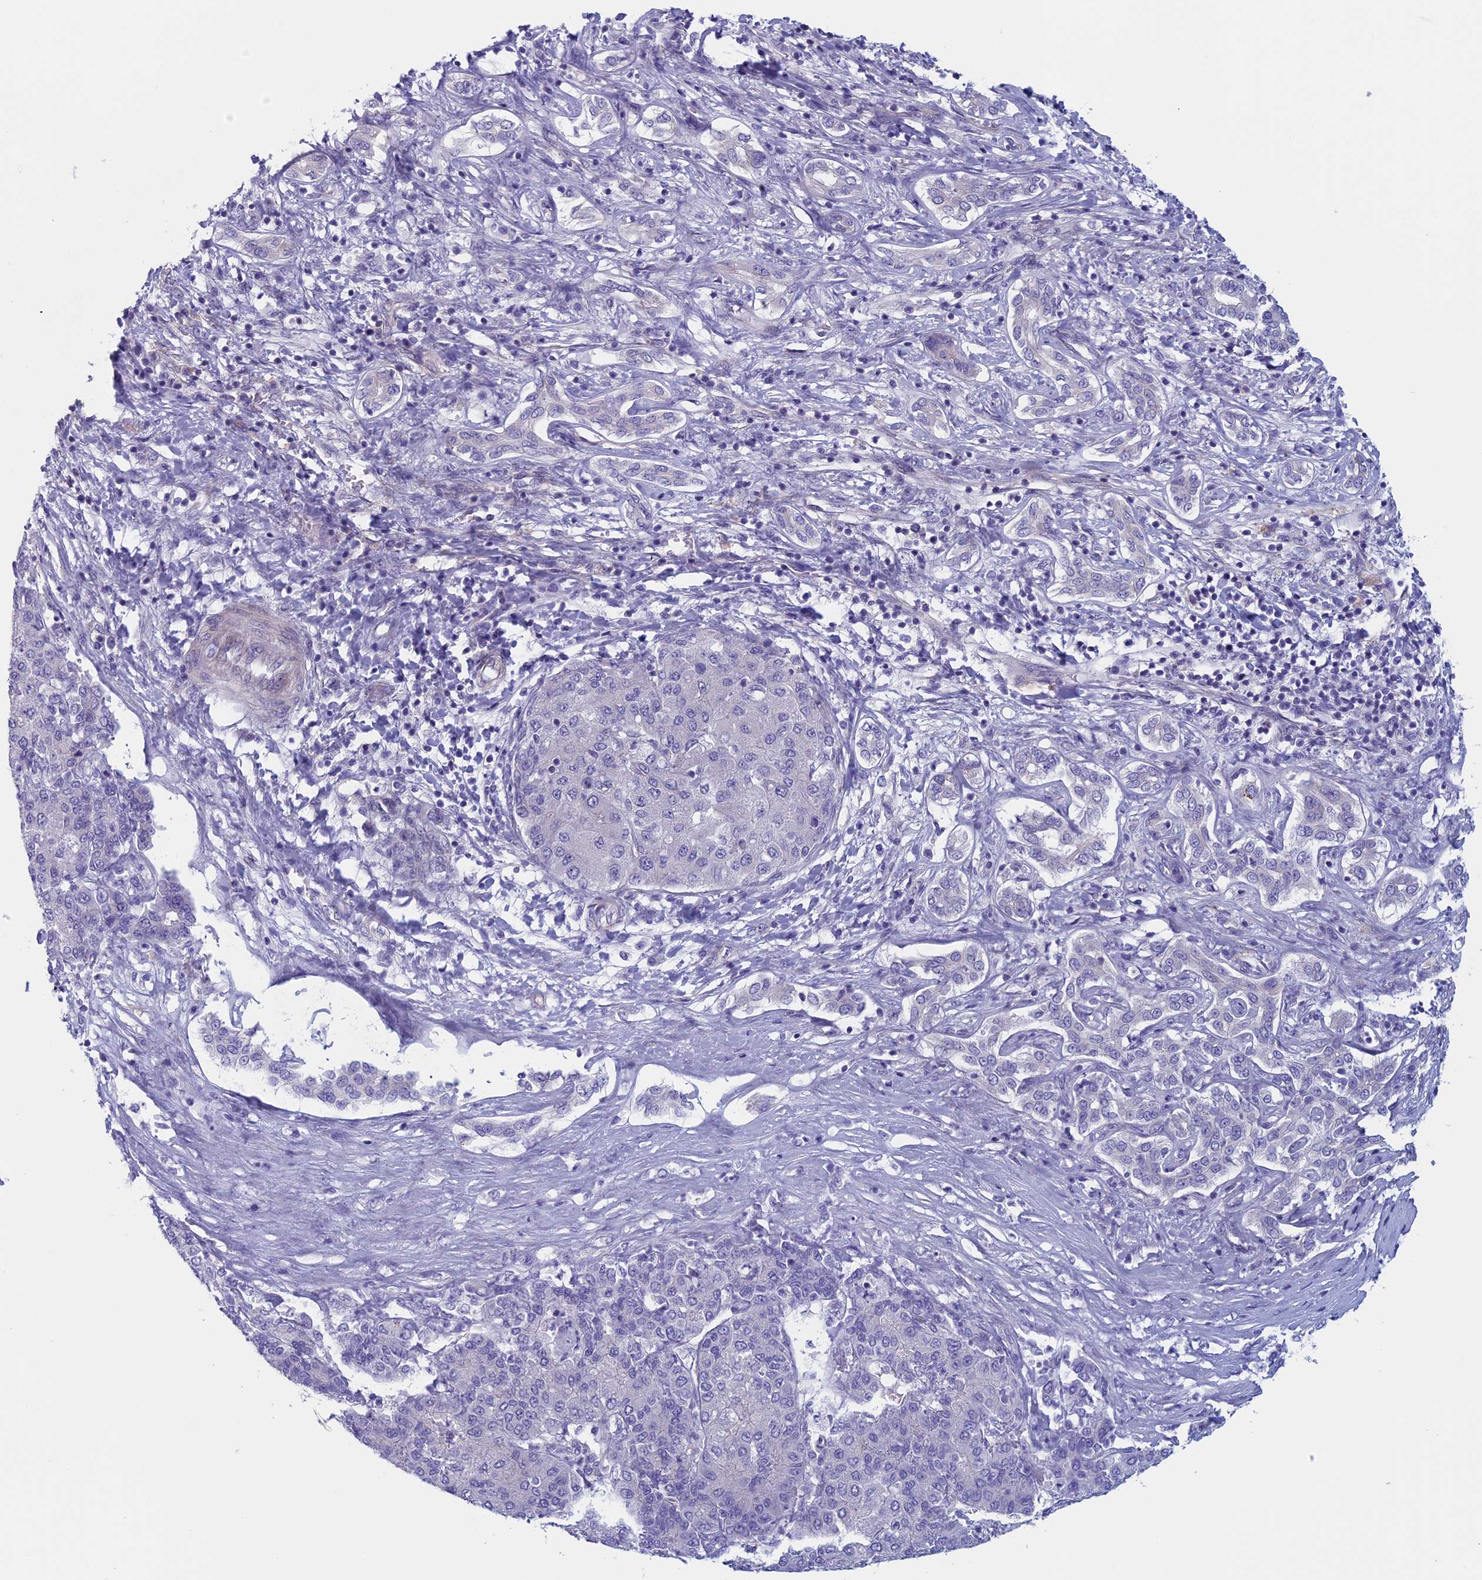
{"staining": {"intensity": "negative", "quantity": "none", "location": "none"}, "tissue": "liver cancer", "cell_type": "Tumor cells", "image_type": "cancer", "snomed": [{"axis": "morphology", "description": "Carcinoma, Hepatocellular, NOS"}, {"axis": "topography", "description": "Liver"}], "caption": "This is an immunohistochemistry histopathology image of human liver cancer (hepatocellular carcinoma). There is no expression in tumor cells.", "gene": "CNOT6L", "patient": {"sex": "male", "age": 65}}